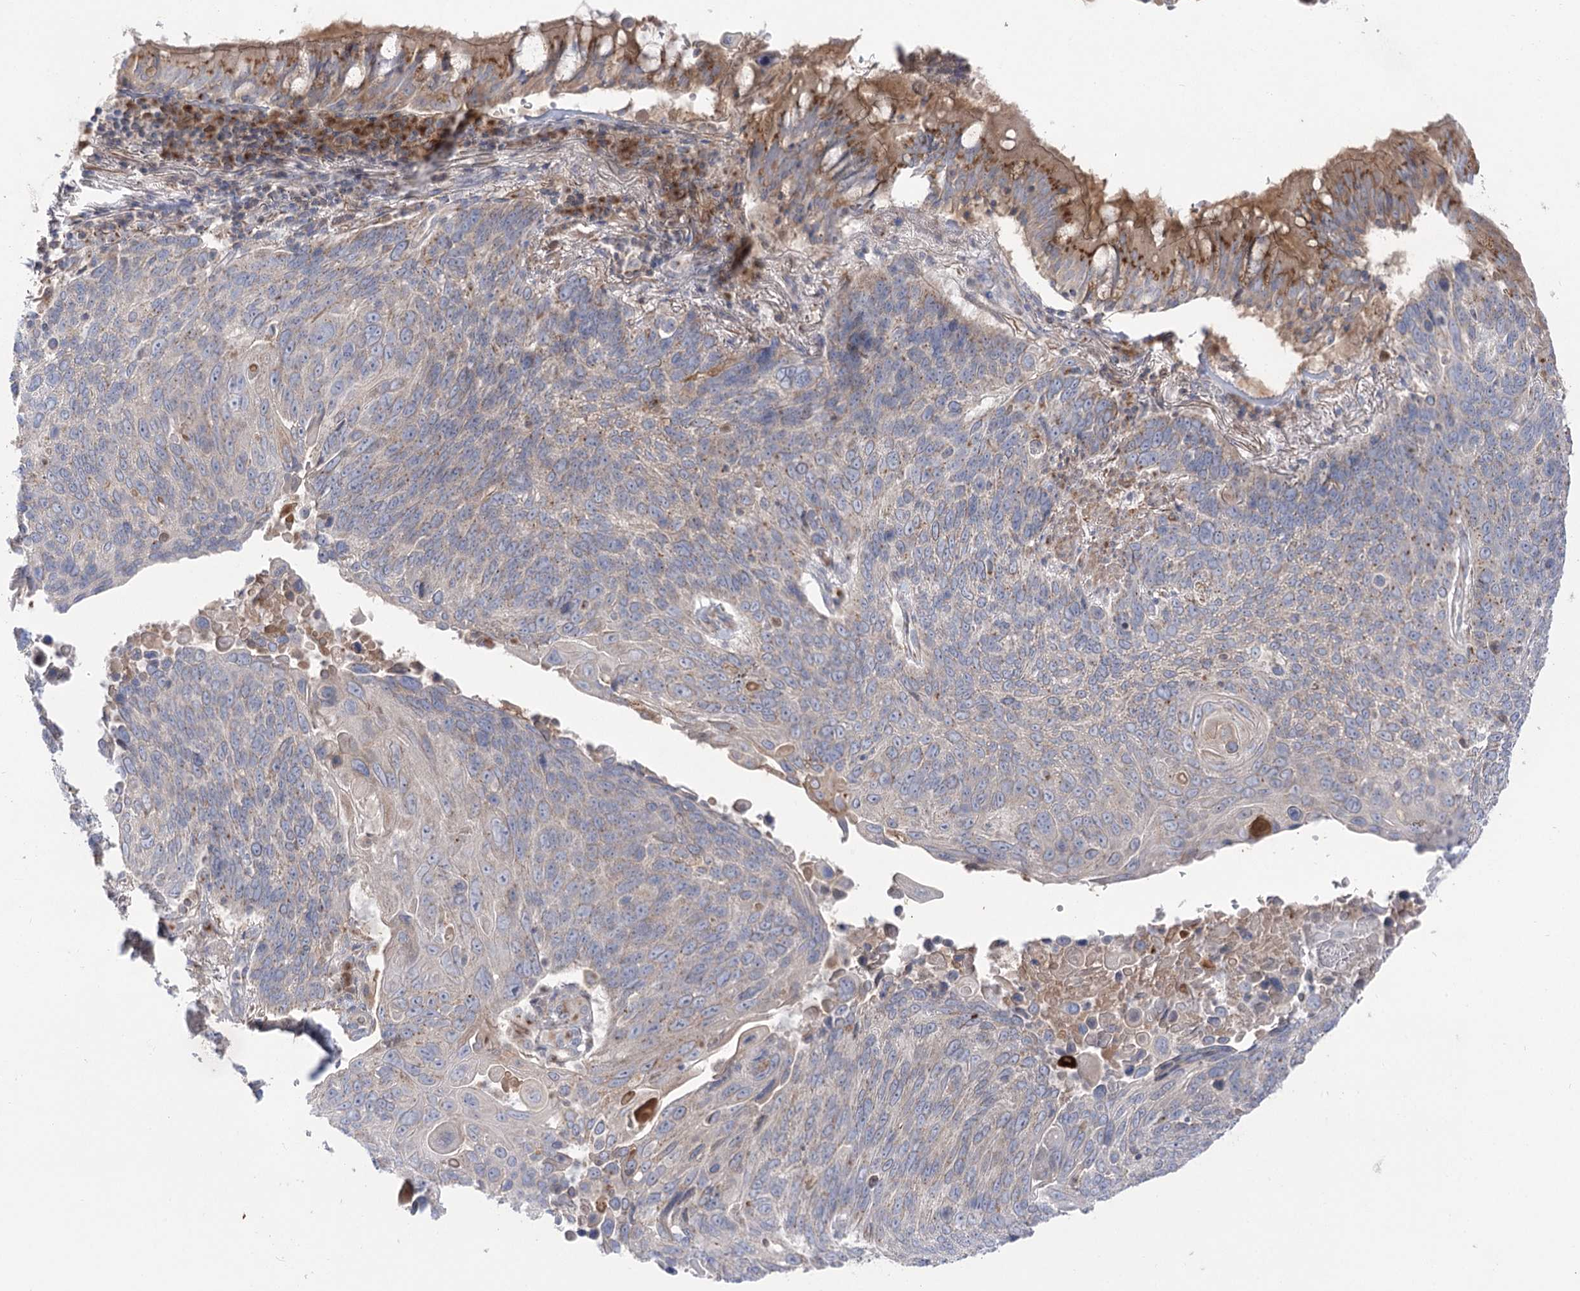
{"staining": {"intensity": "weak", "quantity": "<25%", "location": "cytoplasmic/membranous"}, "tissue": "lung cancer", "cell_type": "Tumor cells", "image_type": "cancer", "snomed": [{"axis": "morphology", "description": "Squamous cell carcinoma, NOS"}, {"axis": "topography", "description": "Lung"}], "caption": "Immunohistochemistry image of neoplastic tissue: human lung cancer stained with DAB (3,3'-diaminobenzidine) demonstrates no significant protein staining in tumor cells. (DAB immunohistochemistry with hematoxylin counter stain).", "gene": "GBF1", "patient": {"sex": "male", "age": 66}}